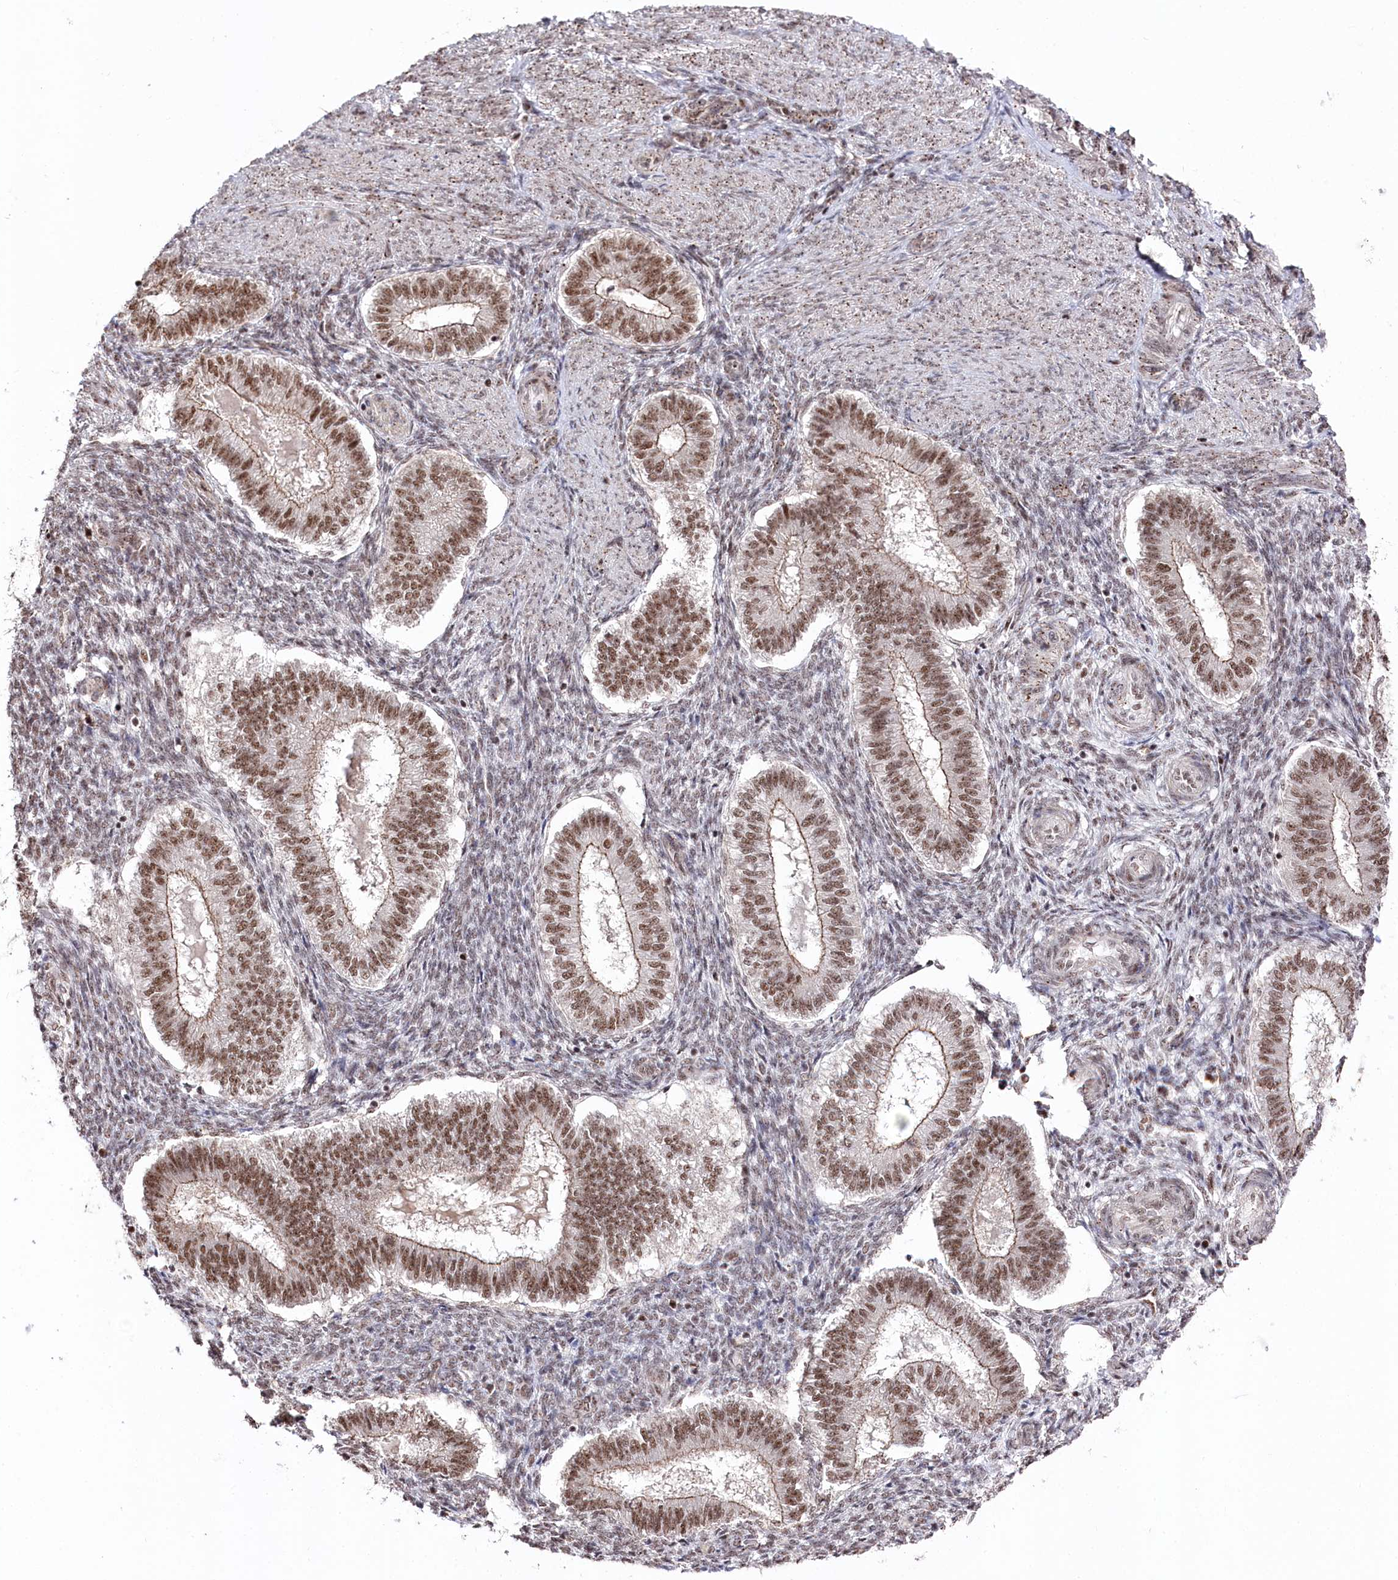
{"staining": {"intensity": "weak", "quantity": ">75%", "location": "nuclear"}, "tissue": "endometrium", "cell_type": "Cells in endometrial stroma", "image_type": "normal", "snomed": [{"axis": "morphology", "description": "Normal tissue, NOS"}, {"axis": "topography", "description": "Endometrium"}], "caption": "Unremarkable endometrium was stained to show a protein in brown. There is low levels of weak nuclear staining in about >75% of cells in endometrial stroma. (Brightfield microscopy of DAB IHC at high magnification).", "gene": "POLR2H", "patient": {"sex": "female", "age": 25}}